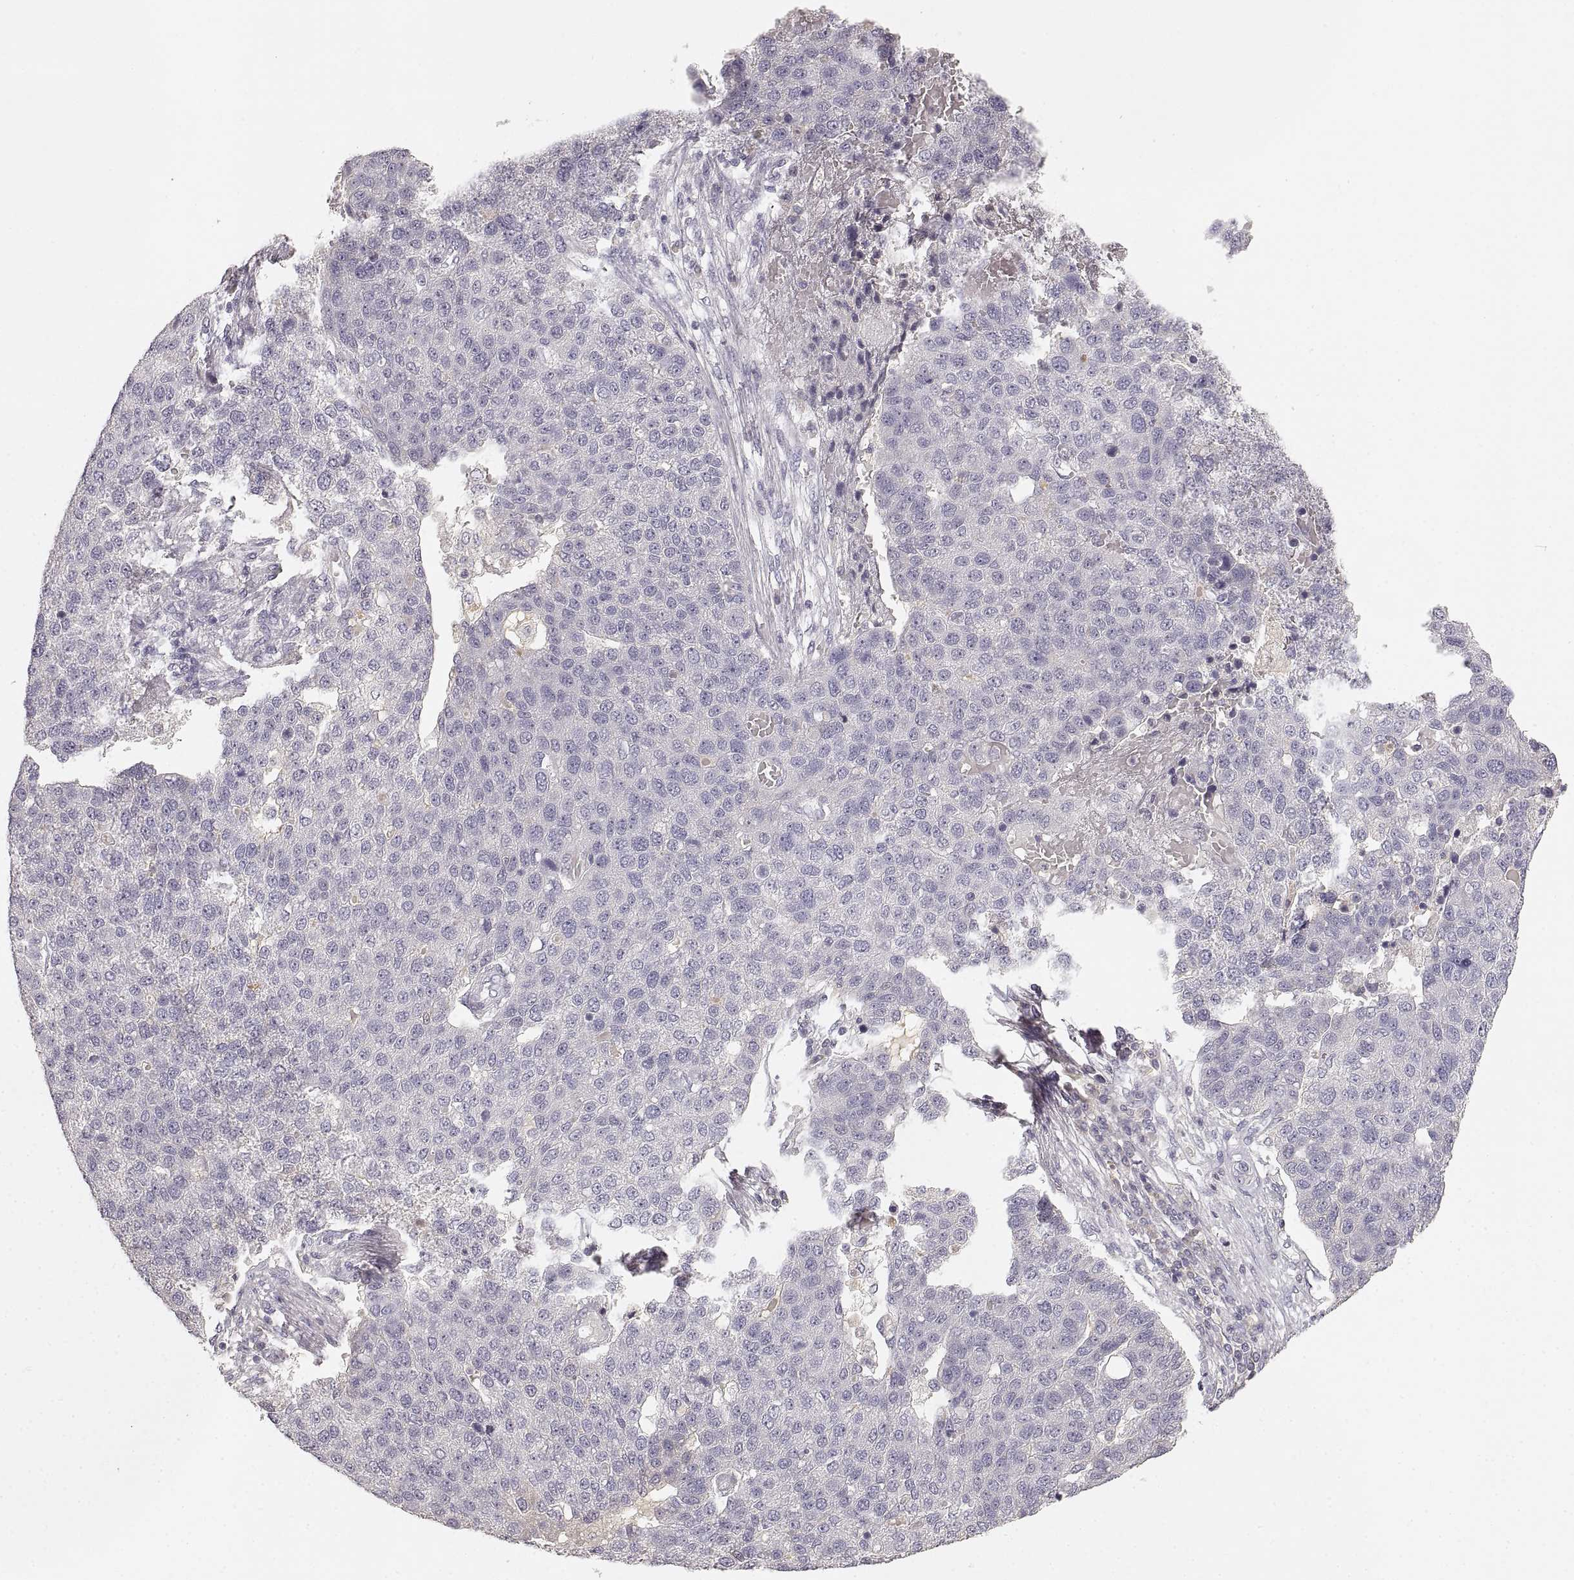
{"staining": {"intensity": "negative", "quantity": "none", "location": "none"}, "tissue": "pancreatic cancer", "cell_type": "Tumor cells", "image_type": "cancer", "snomed": [{"axis": "morphology", "description": "Adenocarcinoma, NOS"}, {"axis": "topography", "description": "Pancreas"}], "caption": "Immunohistochemistry of adenocarcinoma (pancreatic) demonstrates no positivity in tumor cells.", "gene": "RUNDC3A", "patient": {"sex": "female", "age": 61}}